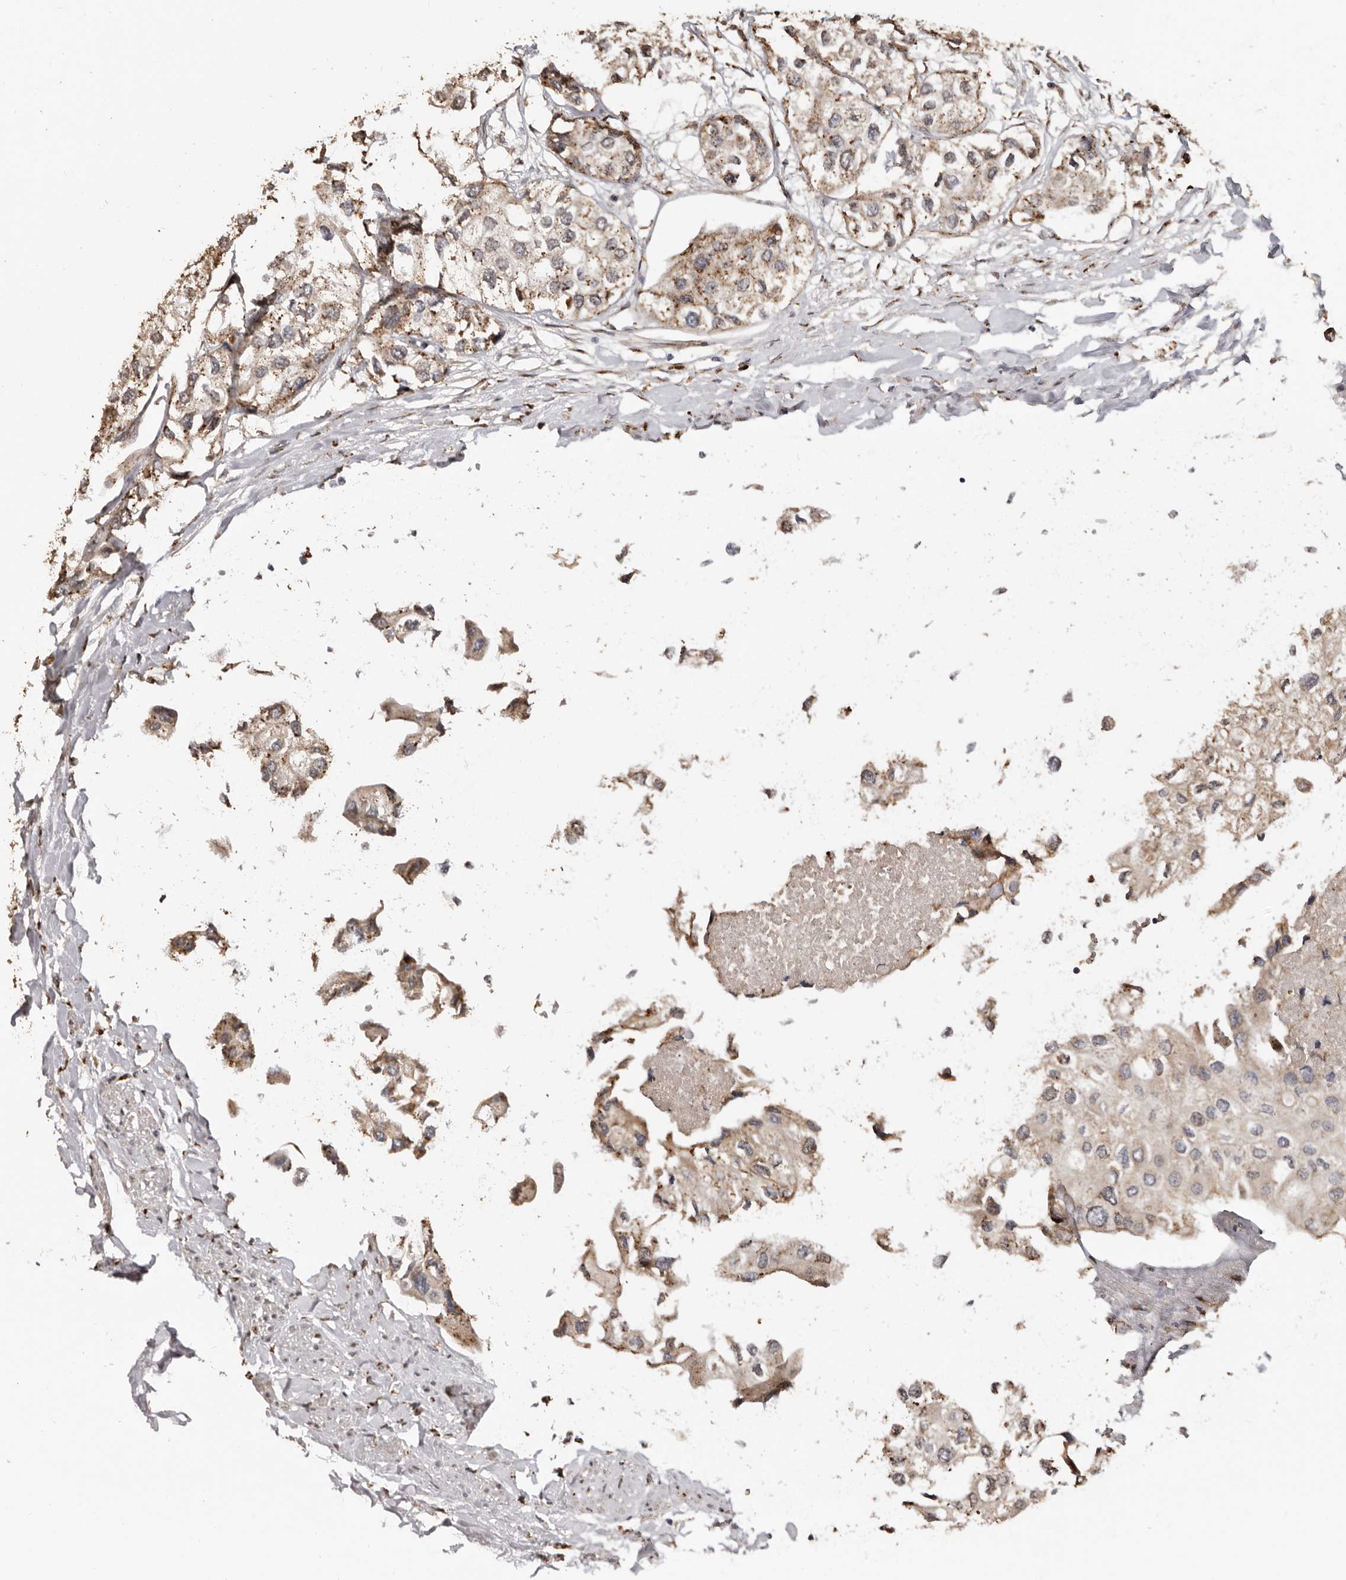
{"staining": {"intensity": "weak", "quantity": ">75%", "location": "cytoplasmic/membranous"}, "tissue": "urothelial cancer", "cell_type": "Tumor cells", "image_type": "cancer", "snomed": [{"axis": "morphology", "description": "Urothelial carcinoma, High grade"}, {"axis": "topography", "description": "Urinary bladder"}], "caption": "A high-resolution histopathology image shows immunohistochemistry staining of urothelial carcinoma (high-grade), which displays weak cytoplasmic/membranous positivity in approximately >75% of tumor cells.", "gene": "ENTREP1", "patient": {"sex": "male", "age": 64}}